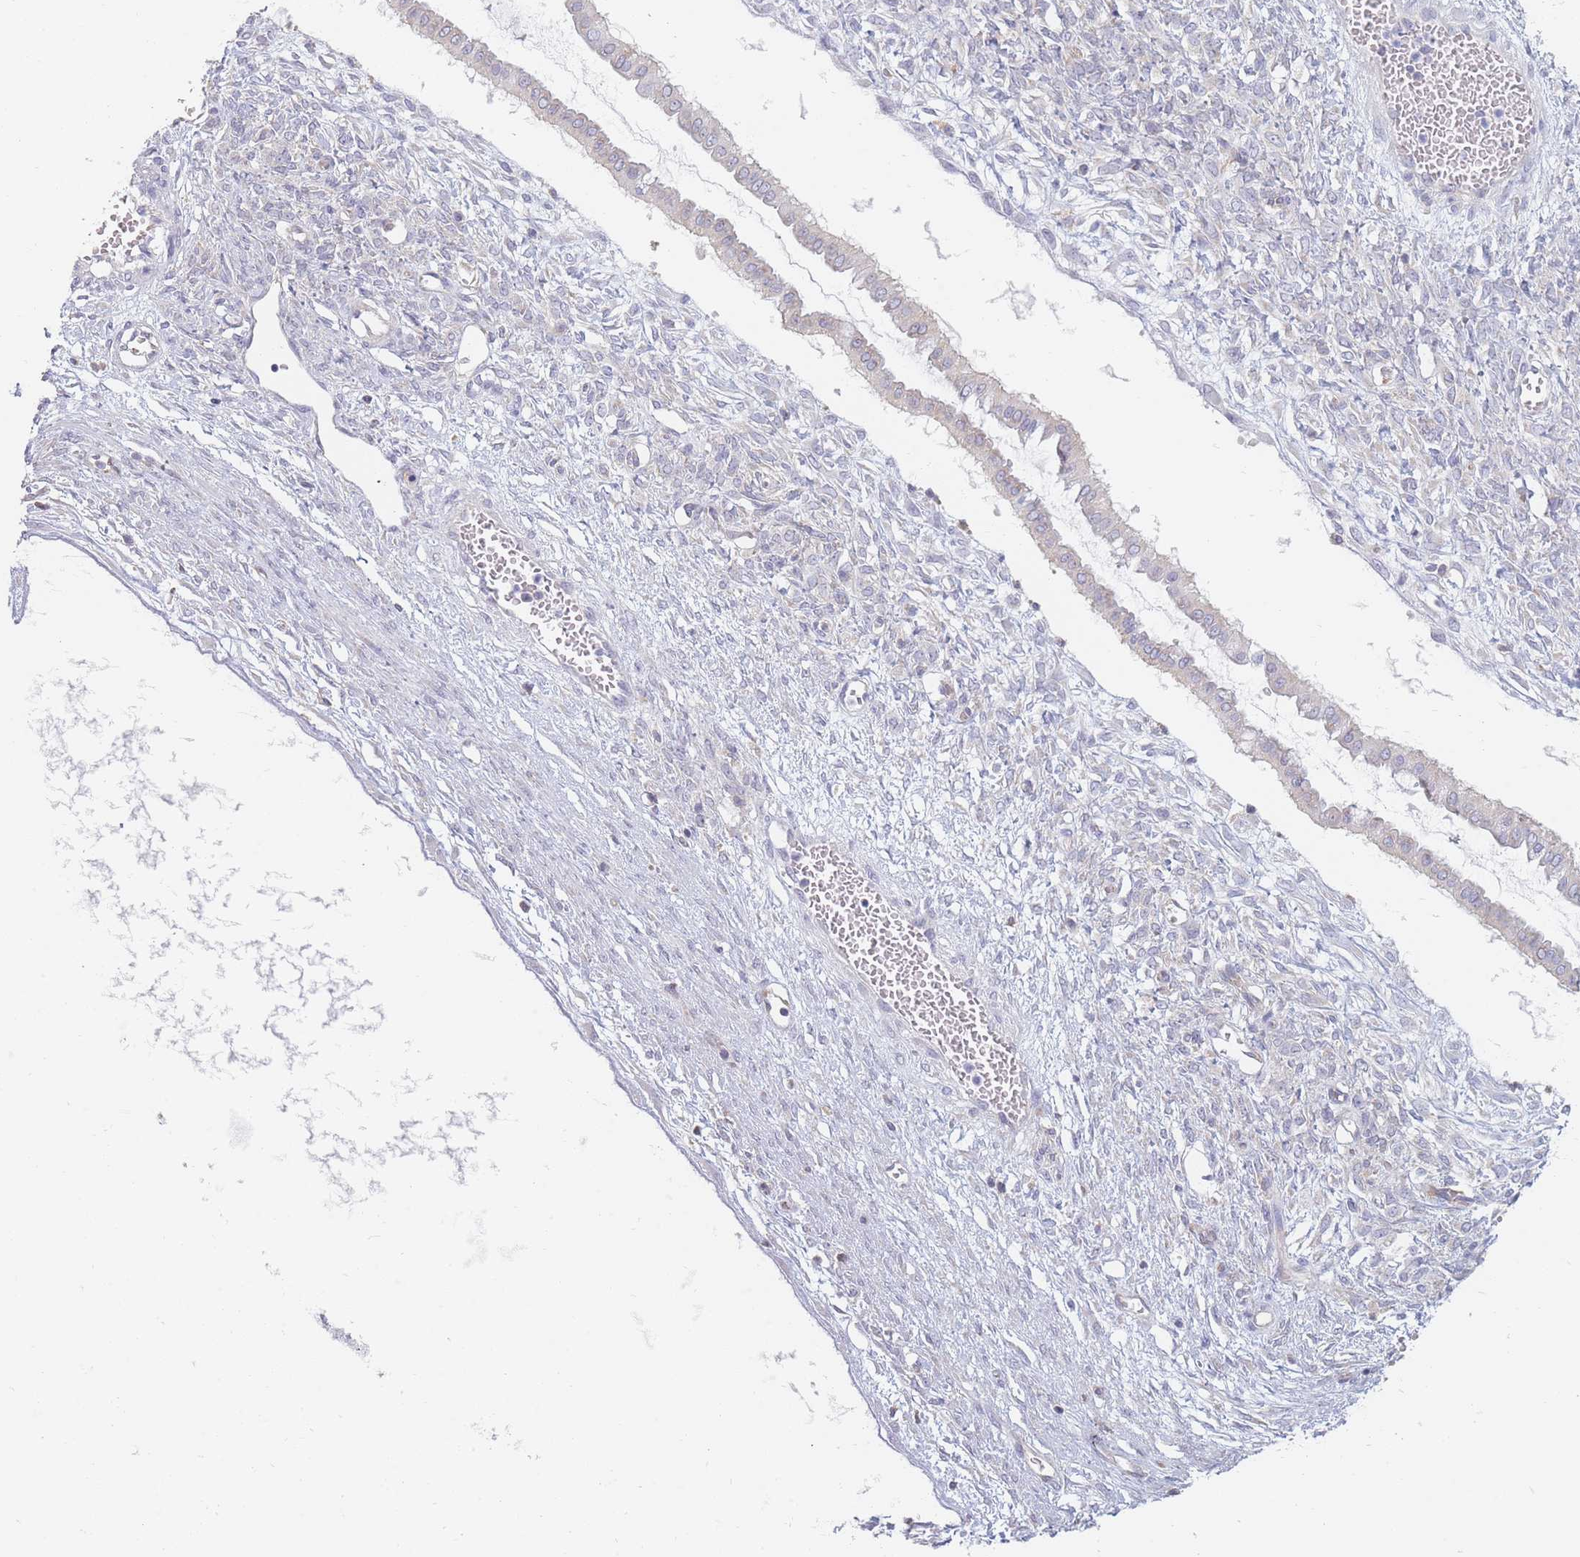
{"staining": {"intensity": "weak", "quantity": "<25%", "location": "cytoplasmic/membranous"}, "tissue": "ovarian cancer", "cell_type": "Tumor cells", "image_type": "cancer", "snomed": [{"axis": "morphology", "description": "Cystadenocarcinoma, mucinous, NOS"}, {"axis": "topography", "description": "Ovary"}], "caption": "Human mucinous cystadenocarcinoma (ovarian) stained for a protein using IHC displays no expression in tumor cells.", "gene": "MAP1S", "patient": {"sex": "female", "age": 73}}